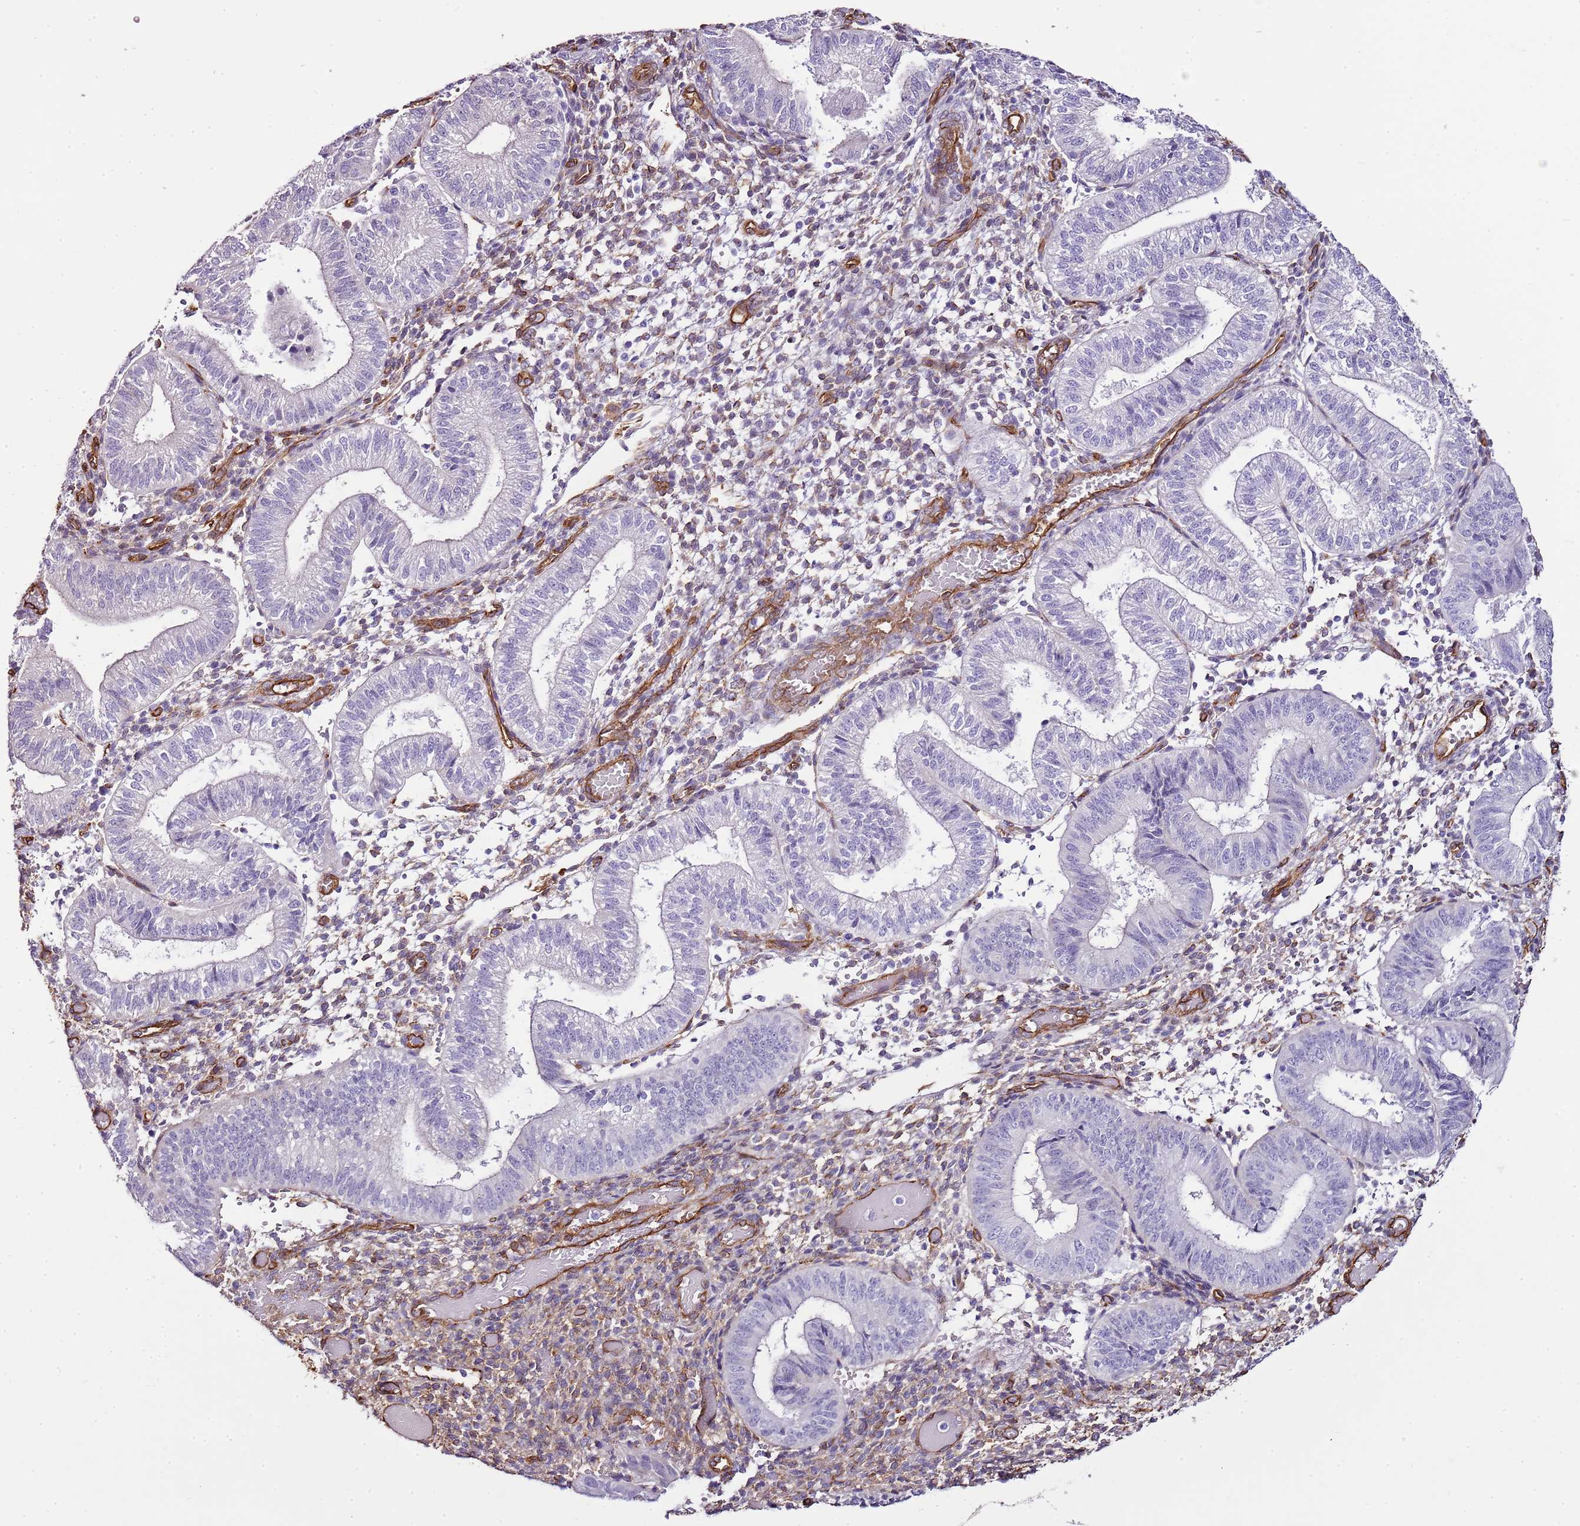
{"staining": {"intensity": "moderate", "quantity": "25%-75%", "location": "cytoplasmic/membranous"}, "tissue": "endometrium", "cell_type": "Cells in endometrial stroma", "image_type": "normal", "snomed": [{"axis": "morphology", "description": "Normal tissue, NOS"}, {"axis": "topography", "description": "Endometrium"}], "caption": "Brown immunohistochemical staining in benign endometrium shows moderate cytoplasmic/membranous staining in approximately 25%-75% of cells in endometrial stroma.", "gene": "CTDSPL", "patient": {"sex": "female", "age": 34}}